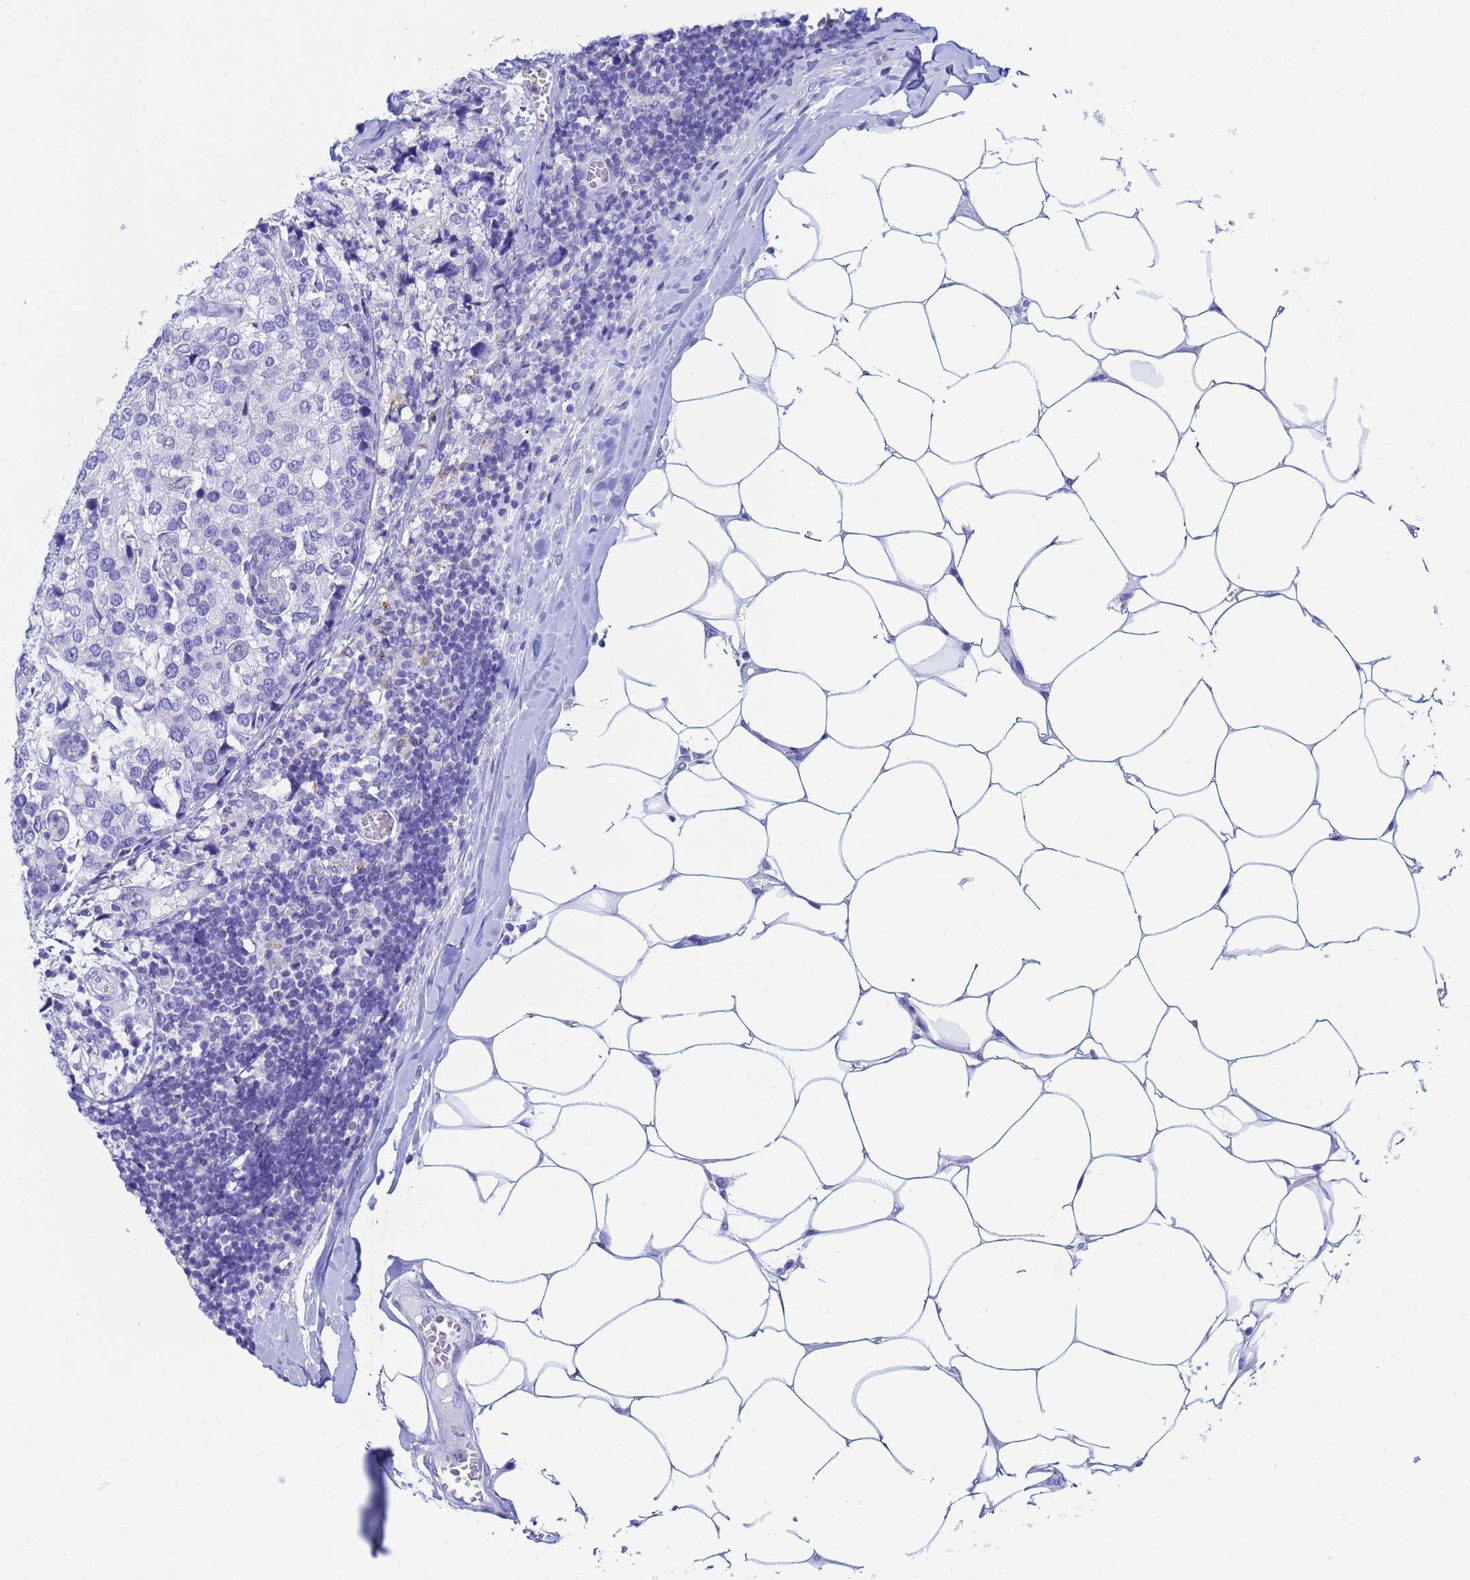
{"staining": {"intensity": "negative", "quantity": "none", "location": "none"}, "tissue": "breast cancer", "cell_type": "Tumor cells", "image_type": "cancer", "snomed": [{"axis": "morphology", "description": "Lobular carcinoma"}, {"axis": "topography", "description": "Breast"}], "caption": "The immunohistochemistry (IHC) photomicrograph has no significant expression in tumor cells of breast cancer tissue. (Brightfield microscopy of DAB (3,3'-diaminobenzidine) immunohistochemistry at high magnification).", "gene": "CSTB", "patient": {"sex": "female", "age": 59}}